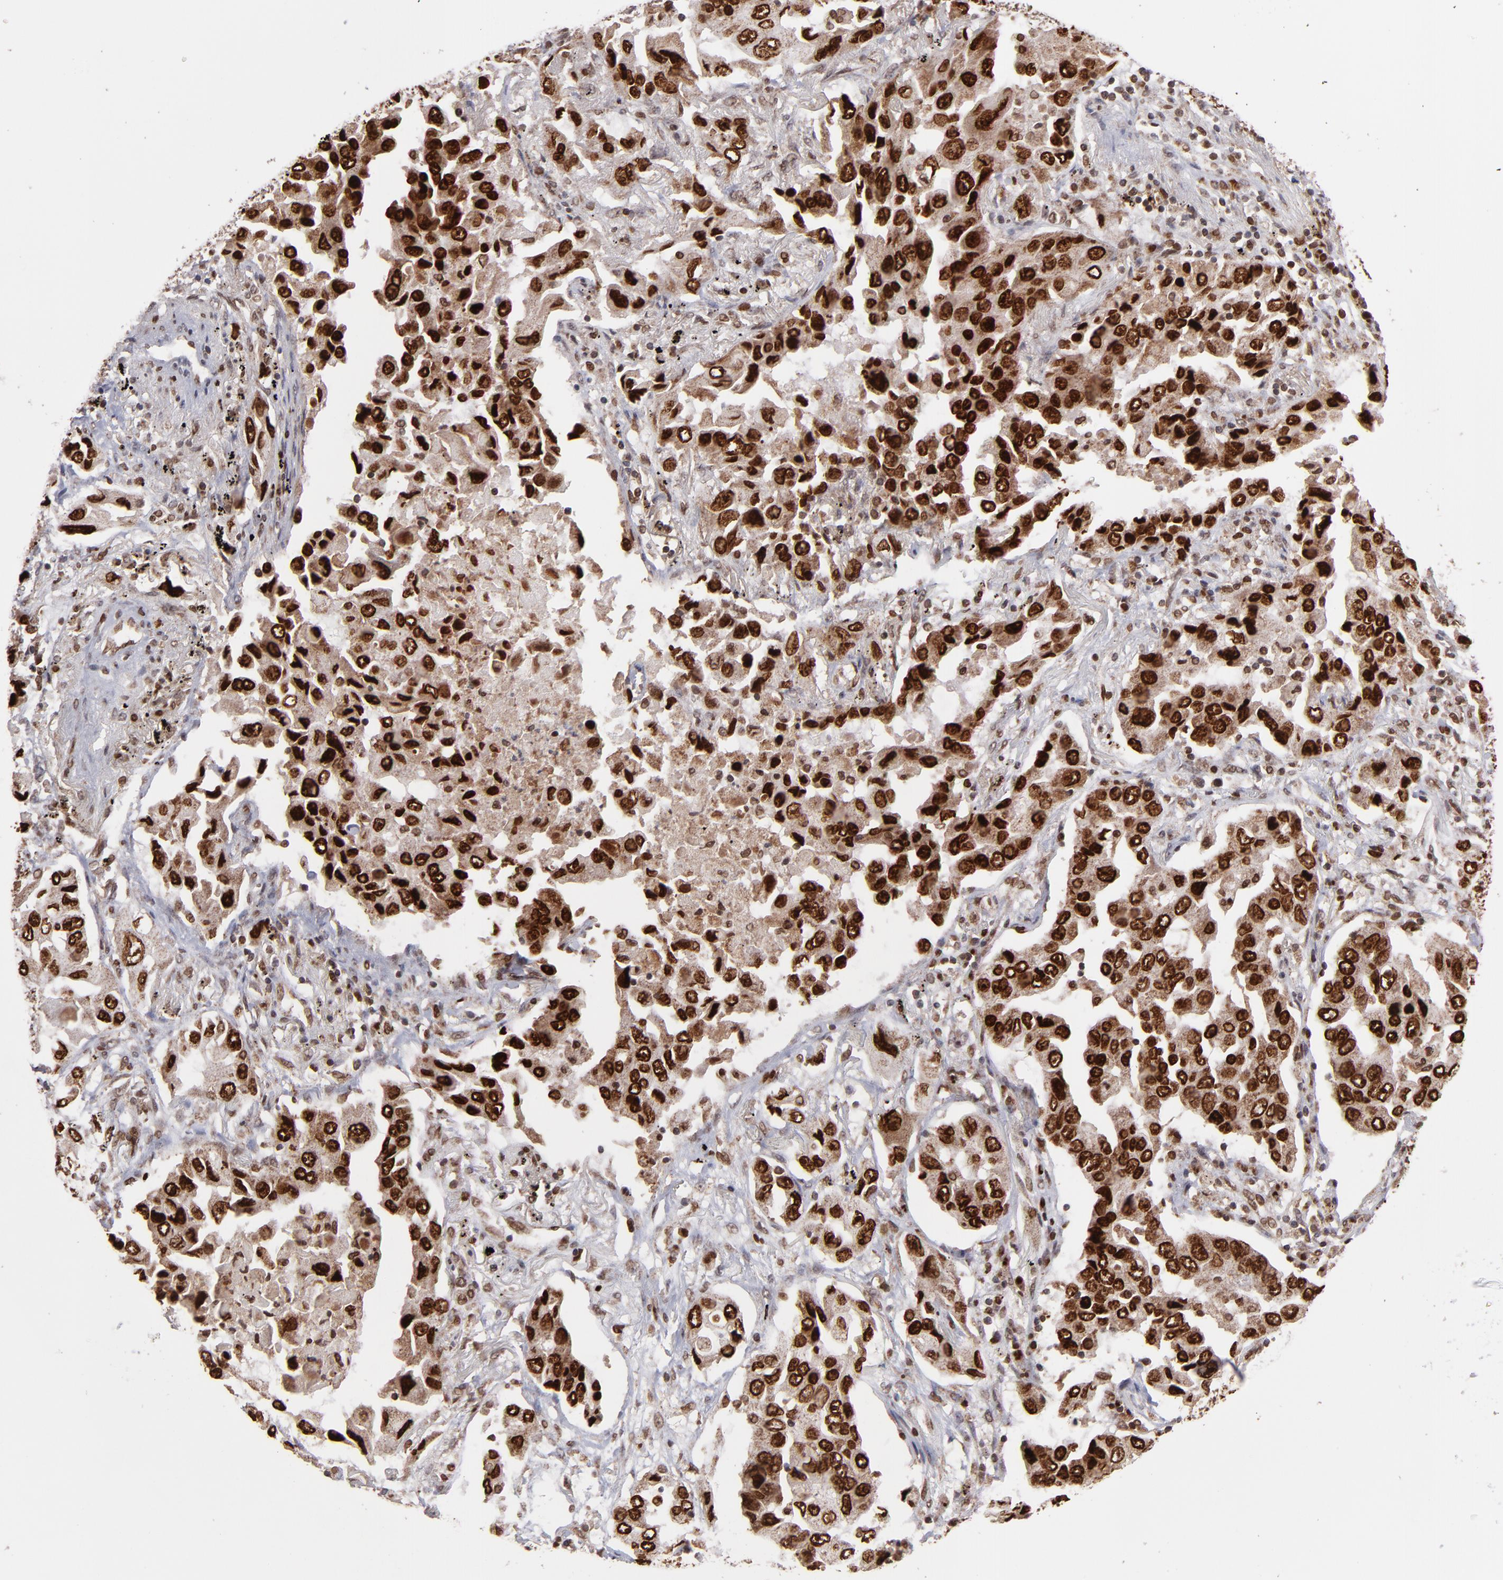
{"staining": {"intensity": "strong", "quantity": ">75%", "location": "cytoplasmic/membranous,nuclear"}, "tissue": "lung cancer", "cell_type": "Tumor cells", "image_type": "cancer", "snomed": [{"axis": "morphology", "description": "Adenocarcinoma, NOS"}, {"axis": "topography", "description": "Lung"}], "caption": "Strong cytoplasmic/membranous and nuclear protein expression is identified in approximately >75% of tumor cells in lung cancer.", "gene": "TOP1MT", "patient": {"sex": "female", "age": 65}}